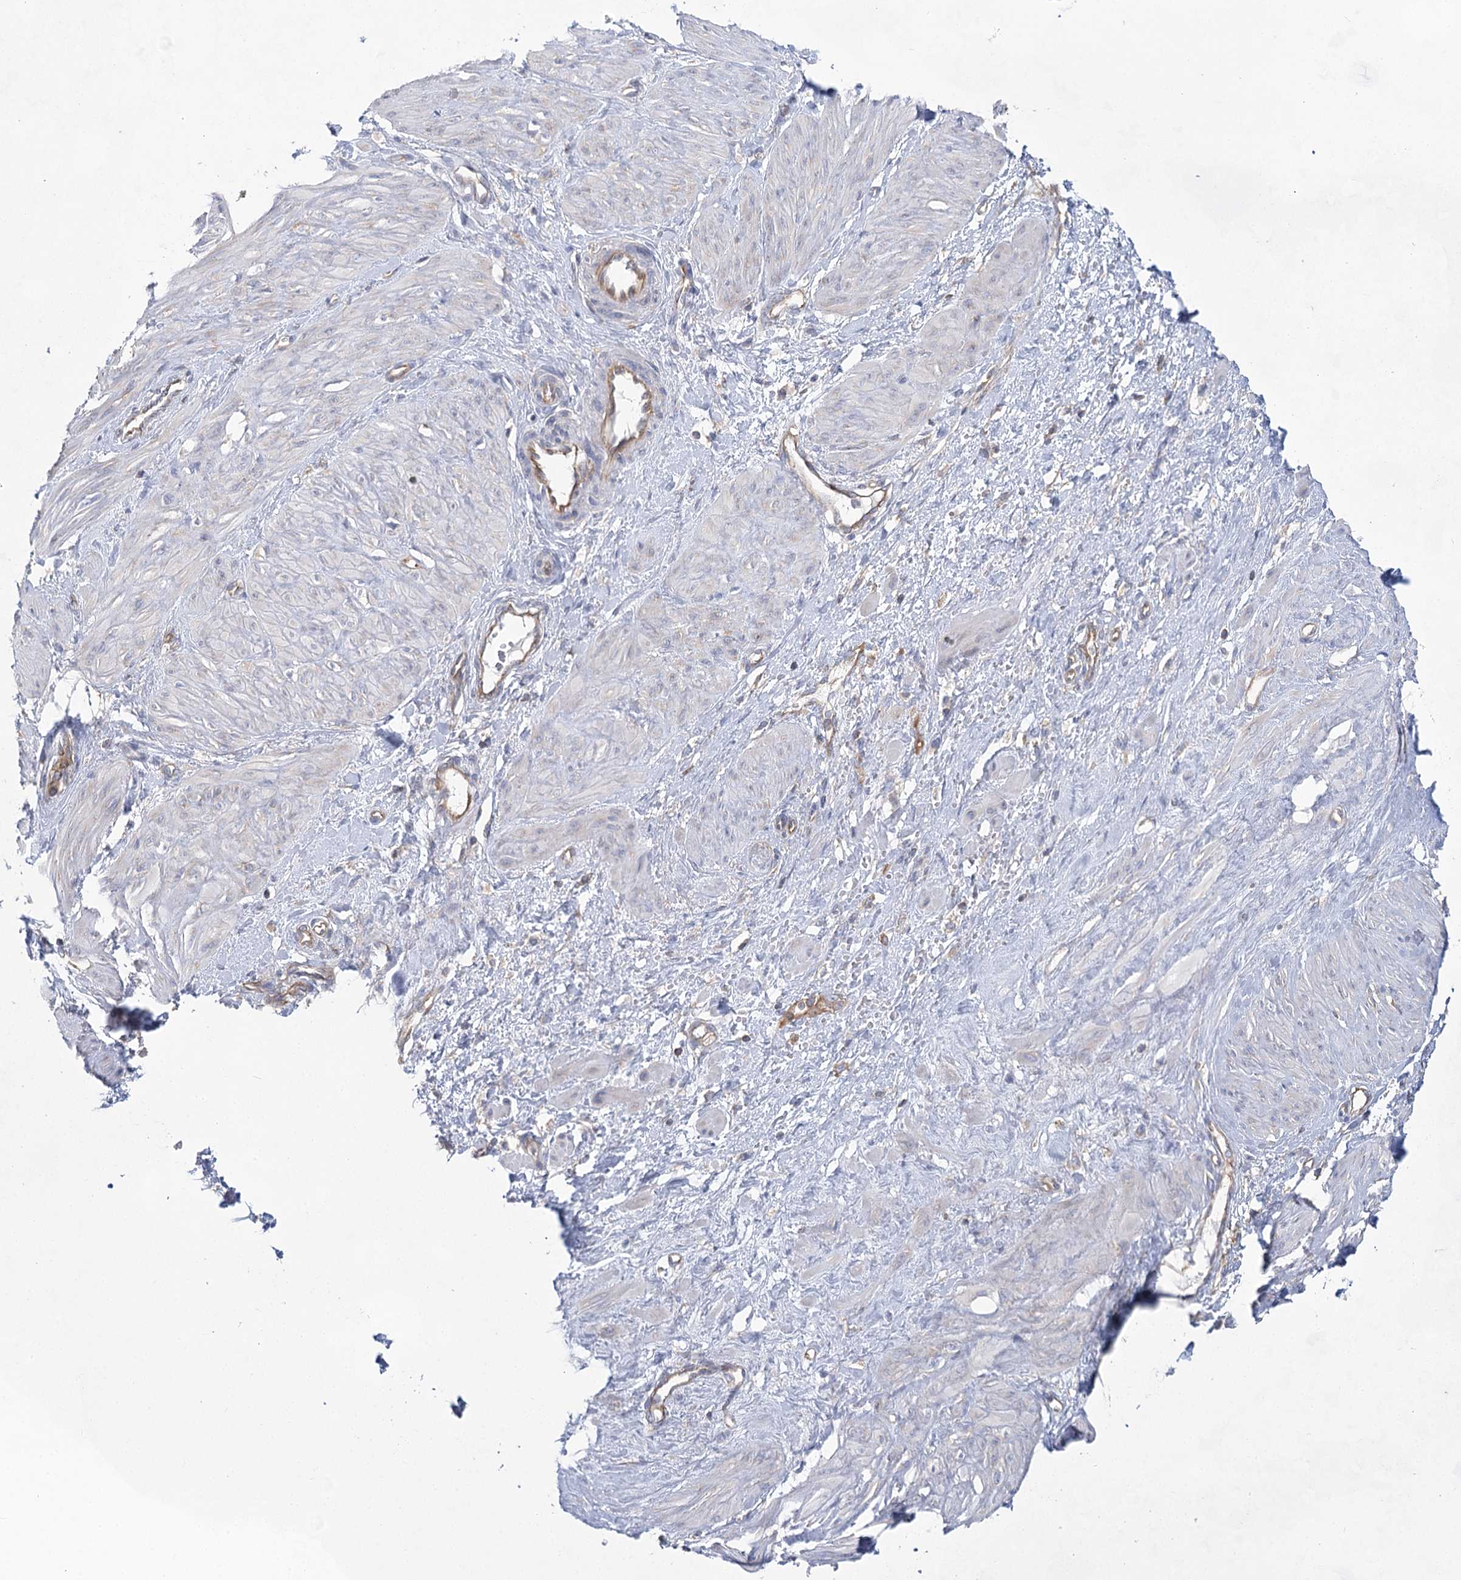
{"staining": {"intensity": "negative", "quantity": "none", "location": "none"}, "tissue": "smooth muscle", "cell_type": "Smooth muscle cells", "image_type": "normal", "snomed": [{"axis": "morphology", "description": "Normal tissue, NOS"}, {"axis": "topography", "description": "Endometrium"}], "caption": "There is no significant staining in smooth muscle cells of smooth muscle. (Stains: DAB (3,3'-diaminobenzidine) immunohistochemistry with hematoxylin counter stain, Microscopy: brightfield microscopy at high magnification).", "gene": "EIF3A", "patient": {"sex": "female", "age": 33}}